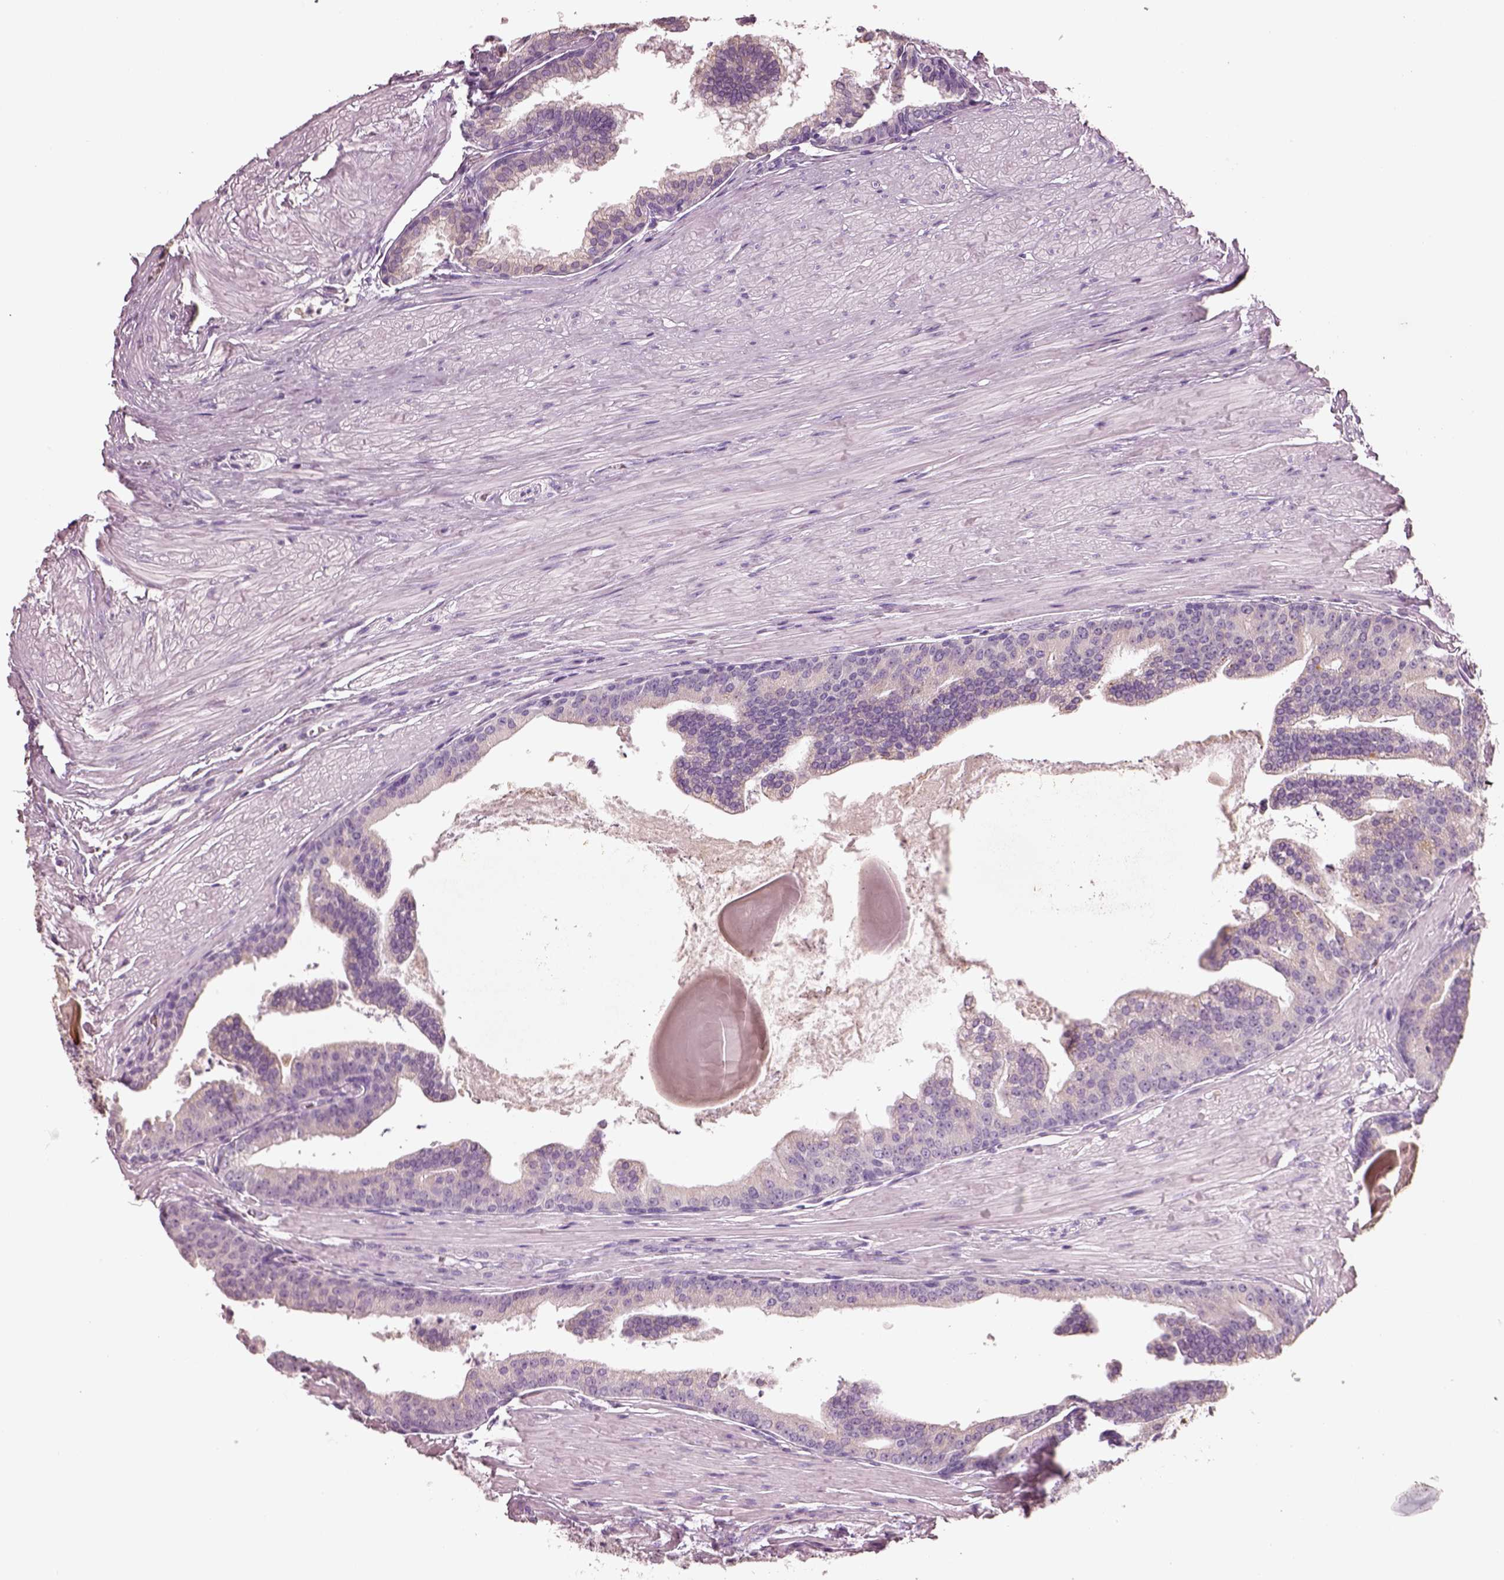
{"staining": {"intensity": "negative", "quantity": "none", "location": "none"}, "tissue": "prostate cancer", "cell_type": "Tumor cells", "image_type": "cancer", "snomed": [{"axis": "morphology", "description": "Adenocarcinoma, NOS"}, {"axis": "topography", "description": "Prostate and seminal vesicle, NOS"}, {"axis": "topography", "description": "Prostate"}], "caption": "Immunohistochemistry histopathology image of adenocarcinoma (prostate) stained for a protein (brown), which displays no positivity in tumor cells.", "gene": "PNOC", "patient": {"sex": "male", "age": 44}}